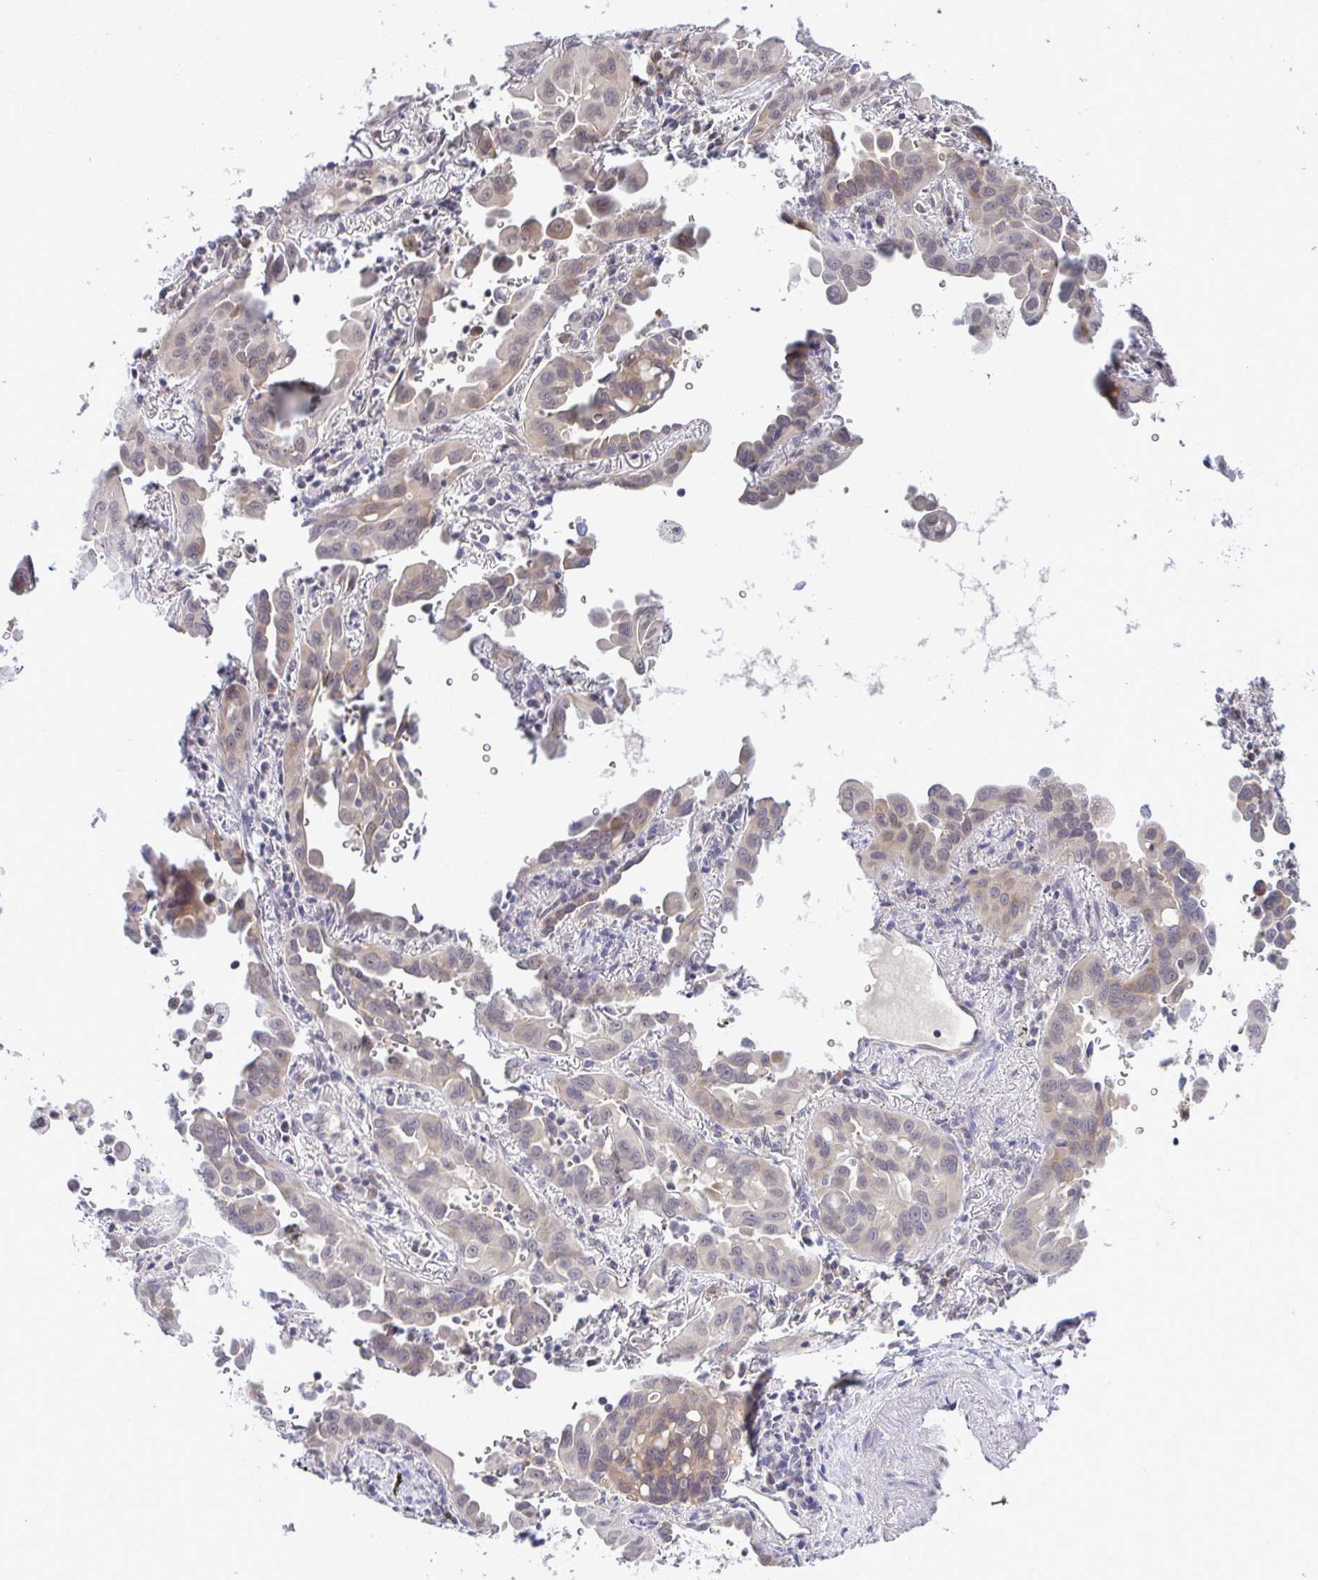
{"staining": {"intensity": "moderate", "quantity": "25%-75%", "location": "cytoplasmic/membranous"}, "tissue": "lung cancer", "cell_type": "Tumor cells", "image_type": "cancer", "snomed": [{"axis": "morphology", "description": "Adenocarcinoma, NOS"}, {"axis": "topography", "description": "Lung"}], "caption": "Tumor cells demonstrate medium levels of moderate cytoplasmic/membranous expression in about 25%-75% of cells in human lung adenocarcinoma. (Brightfield microscopy of DAB IHC at high magnification).", "gene": "C9orf64", "patient": {"sex": "male", "age": 68}}